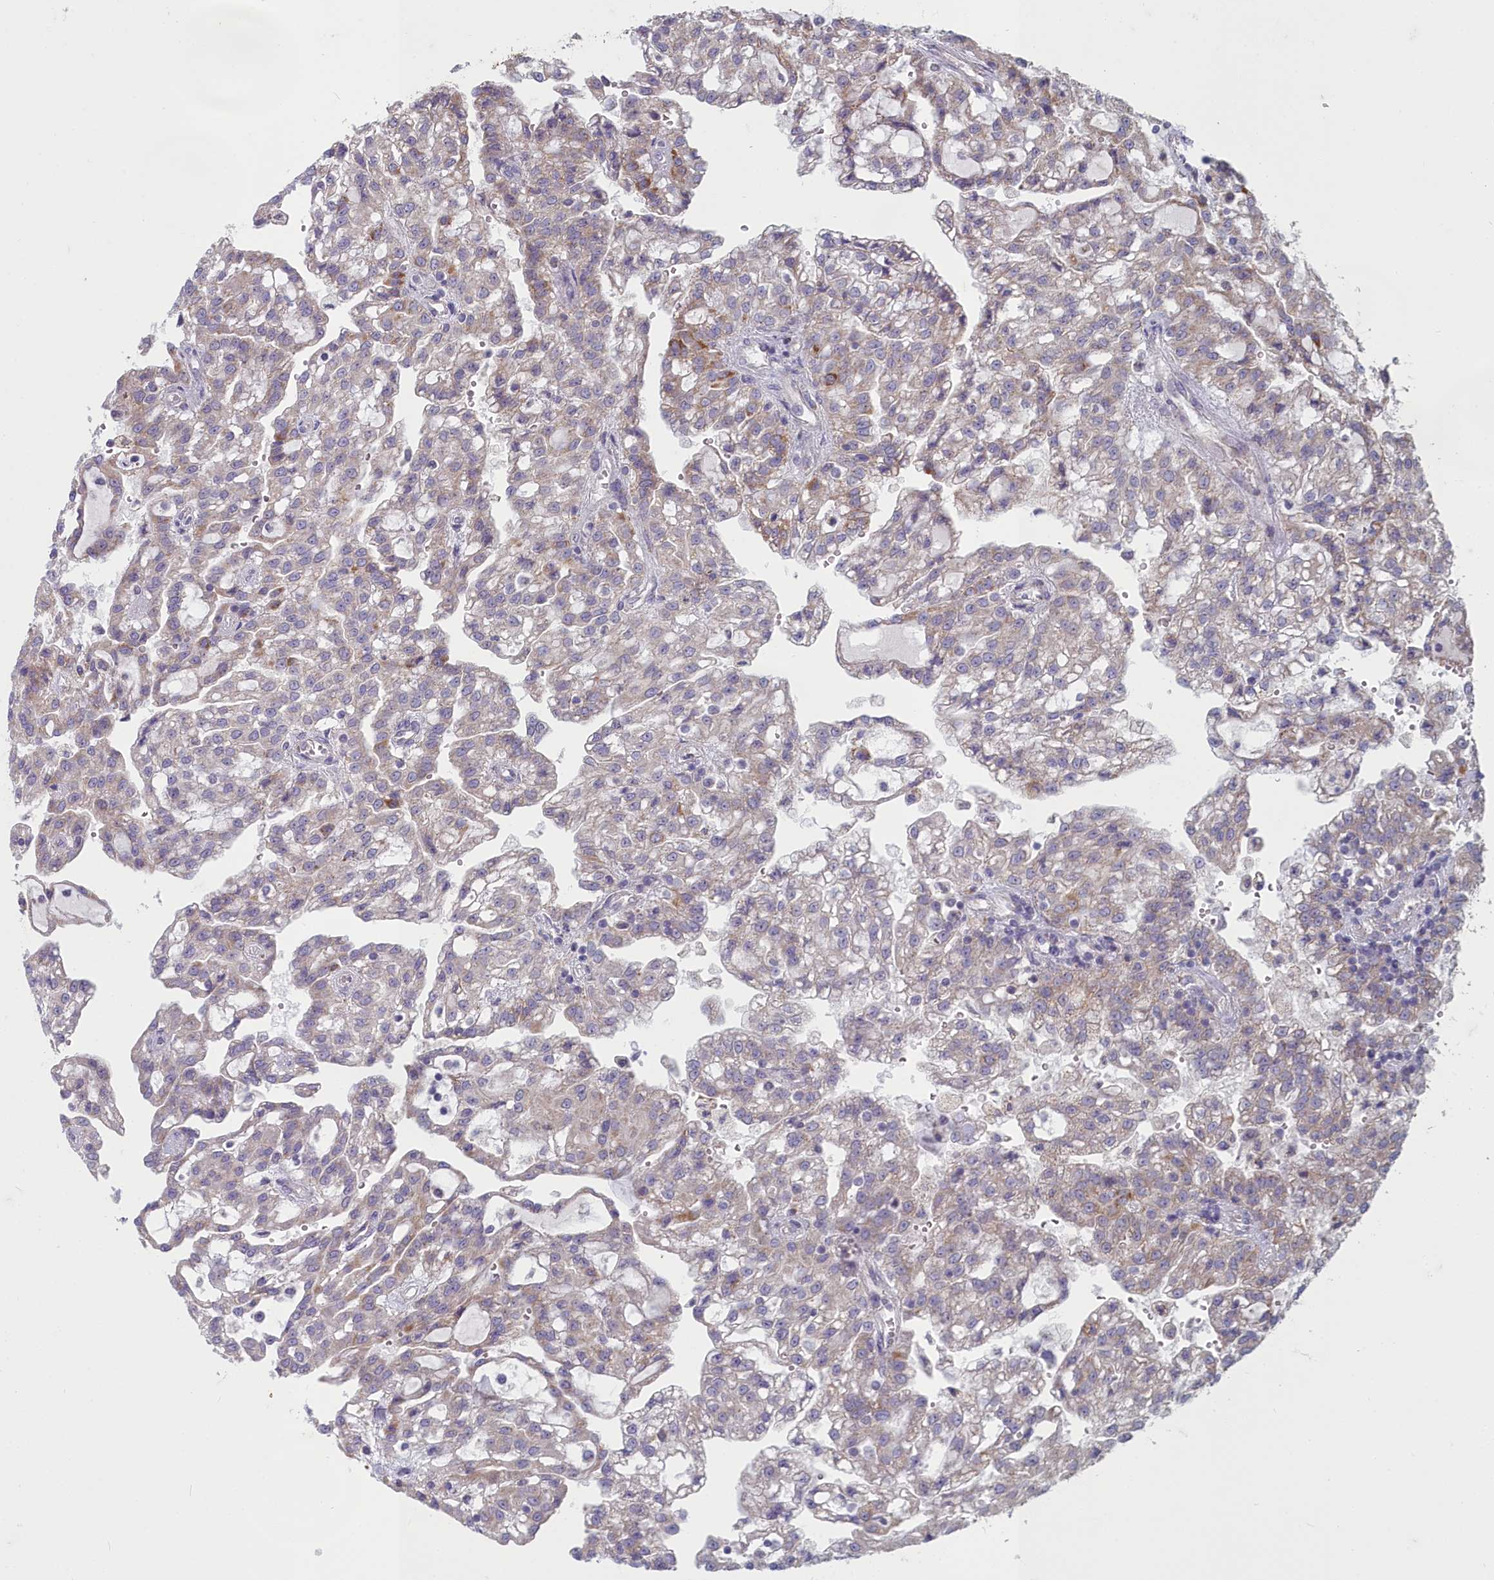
{"staining": {"intensity": "moderate", "quantity": "<25%", "location": "cytoplasmic/membranous"}, "tissue": "renal cancer", "cell_type": "Tumor cells", "image_type": "cancer", "snomed": [{"axis": "morphology", "description": "Adenocarcinoma, NOS"}, {"axis": "topography", "description": "Kidney"}], "caption": "Brown immunohistochemical staining in human renal adenocarcinoma shows moderate cytoplasmic/membranous expression in about <25% of tumor cells. (IHC, brightfield microscopy, high magnification).", "gene": "INSYN2A", "patient": {"sex": "male", "age": 63}}